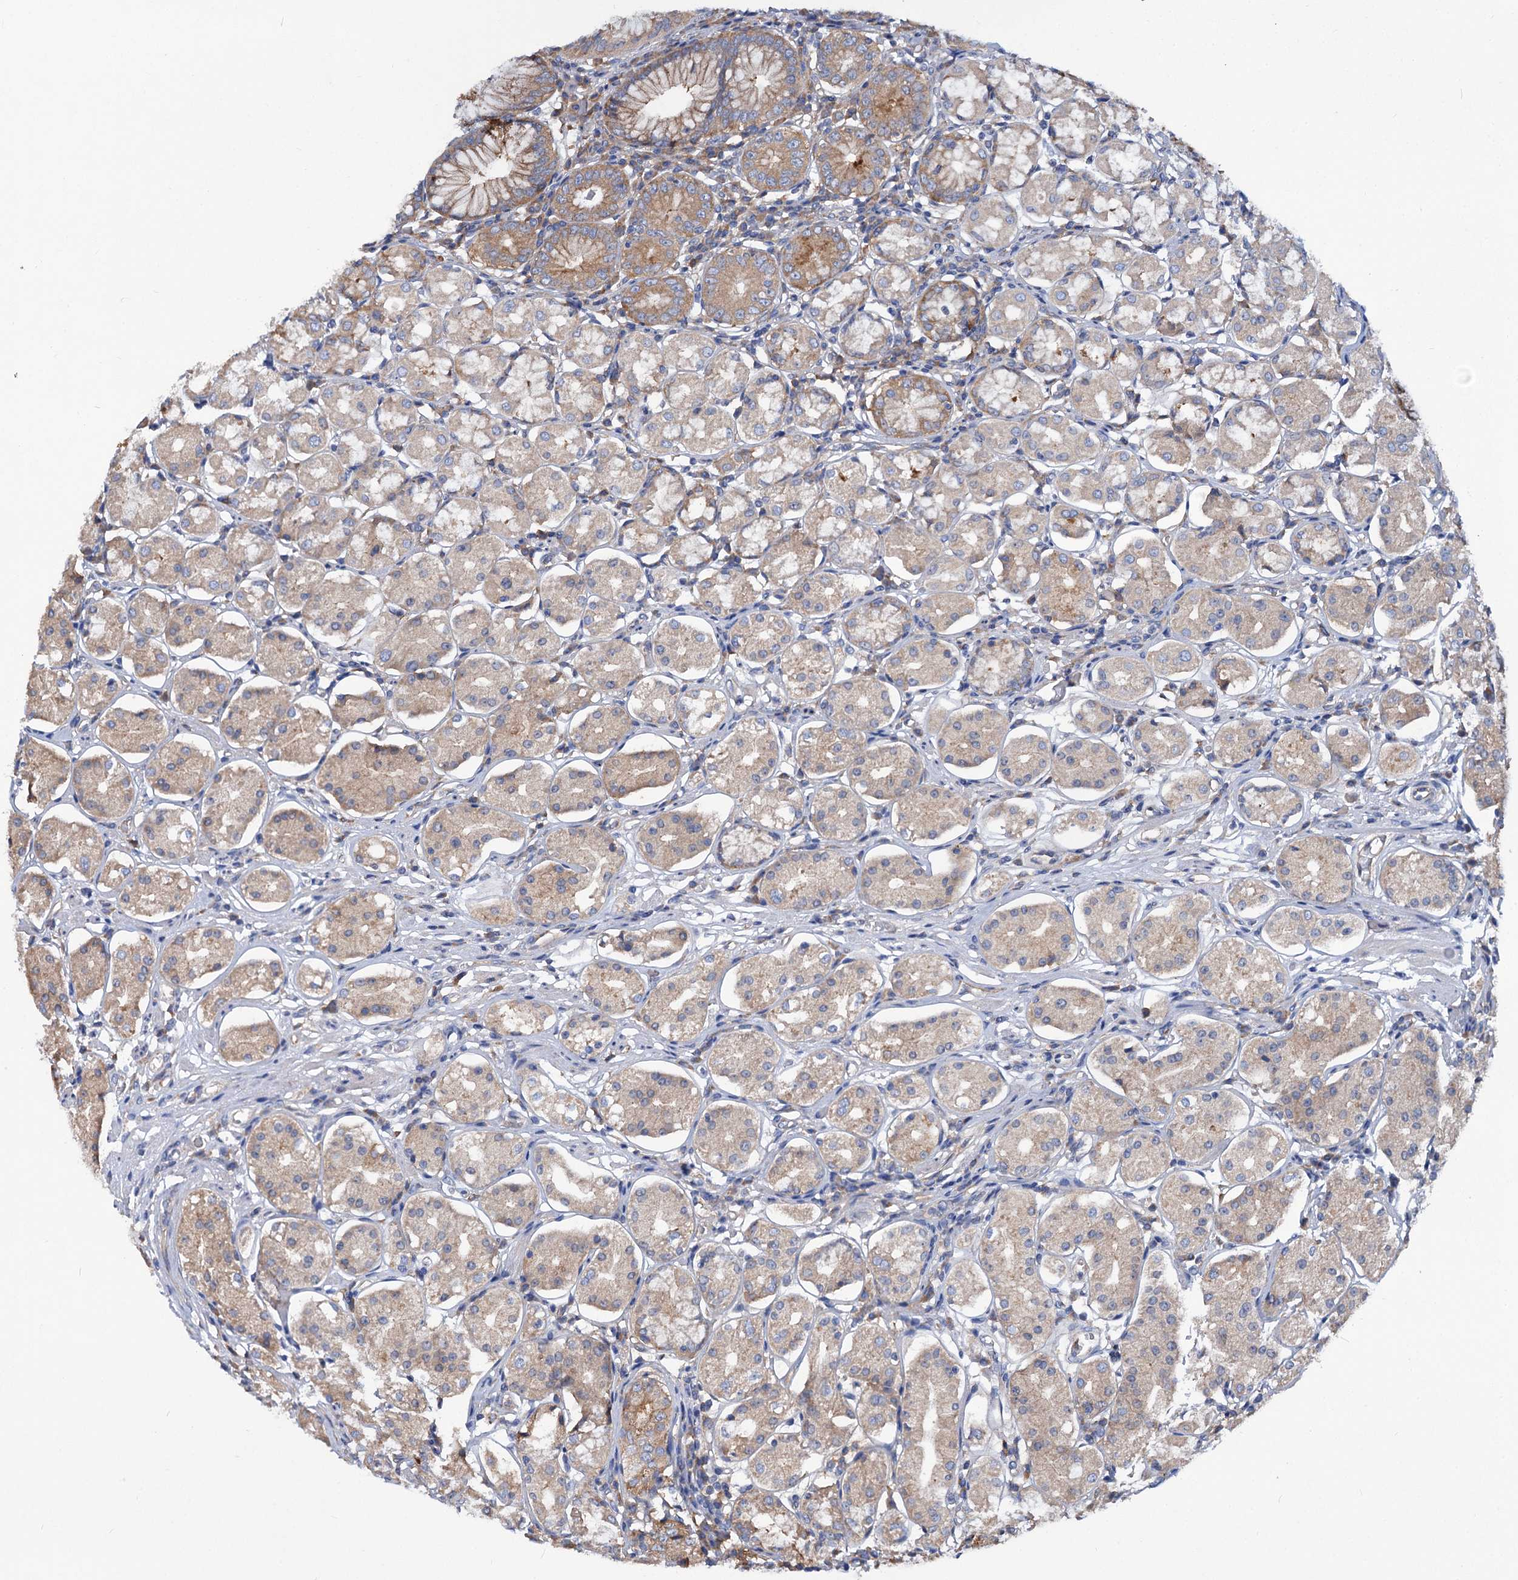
{"staining": {"intensity": "moderate", "quantity": "25%-75%", "location": "cytoplasmic/membranous"}, "tissue": "stomach", "cell_type": "Glandular cells", "image_type": "normal", "snomed": [{"axis": "morphology", "description": "Normal tissue, NOS"}, {"axis": "topography", "description": "Stomach, lower"}], "caption": "Protein staining by immunohistochemistry (IHC) reveals moderate cytoplasmic/membranous positivity in about 25%-75% of glandular cells in benign stomach.", "gene": "TRIM55", "patient": {"sex": "female", "age": 56}}